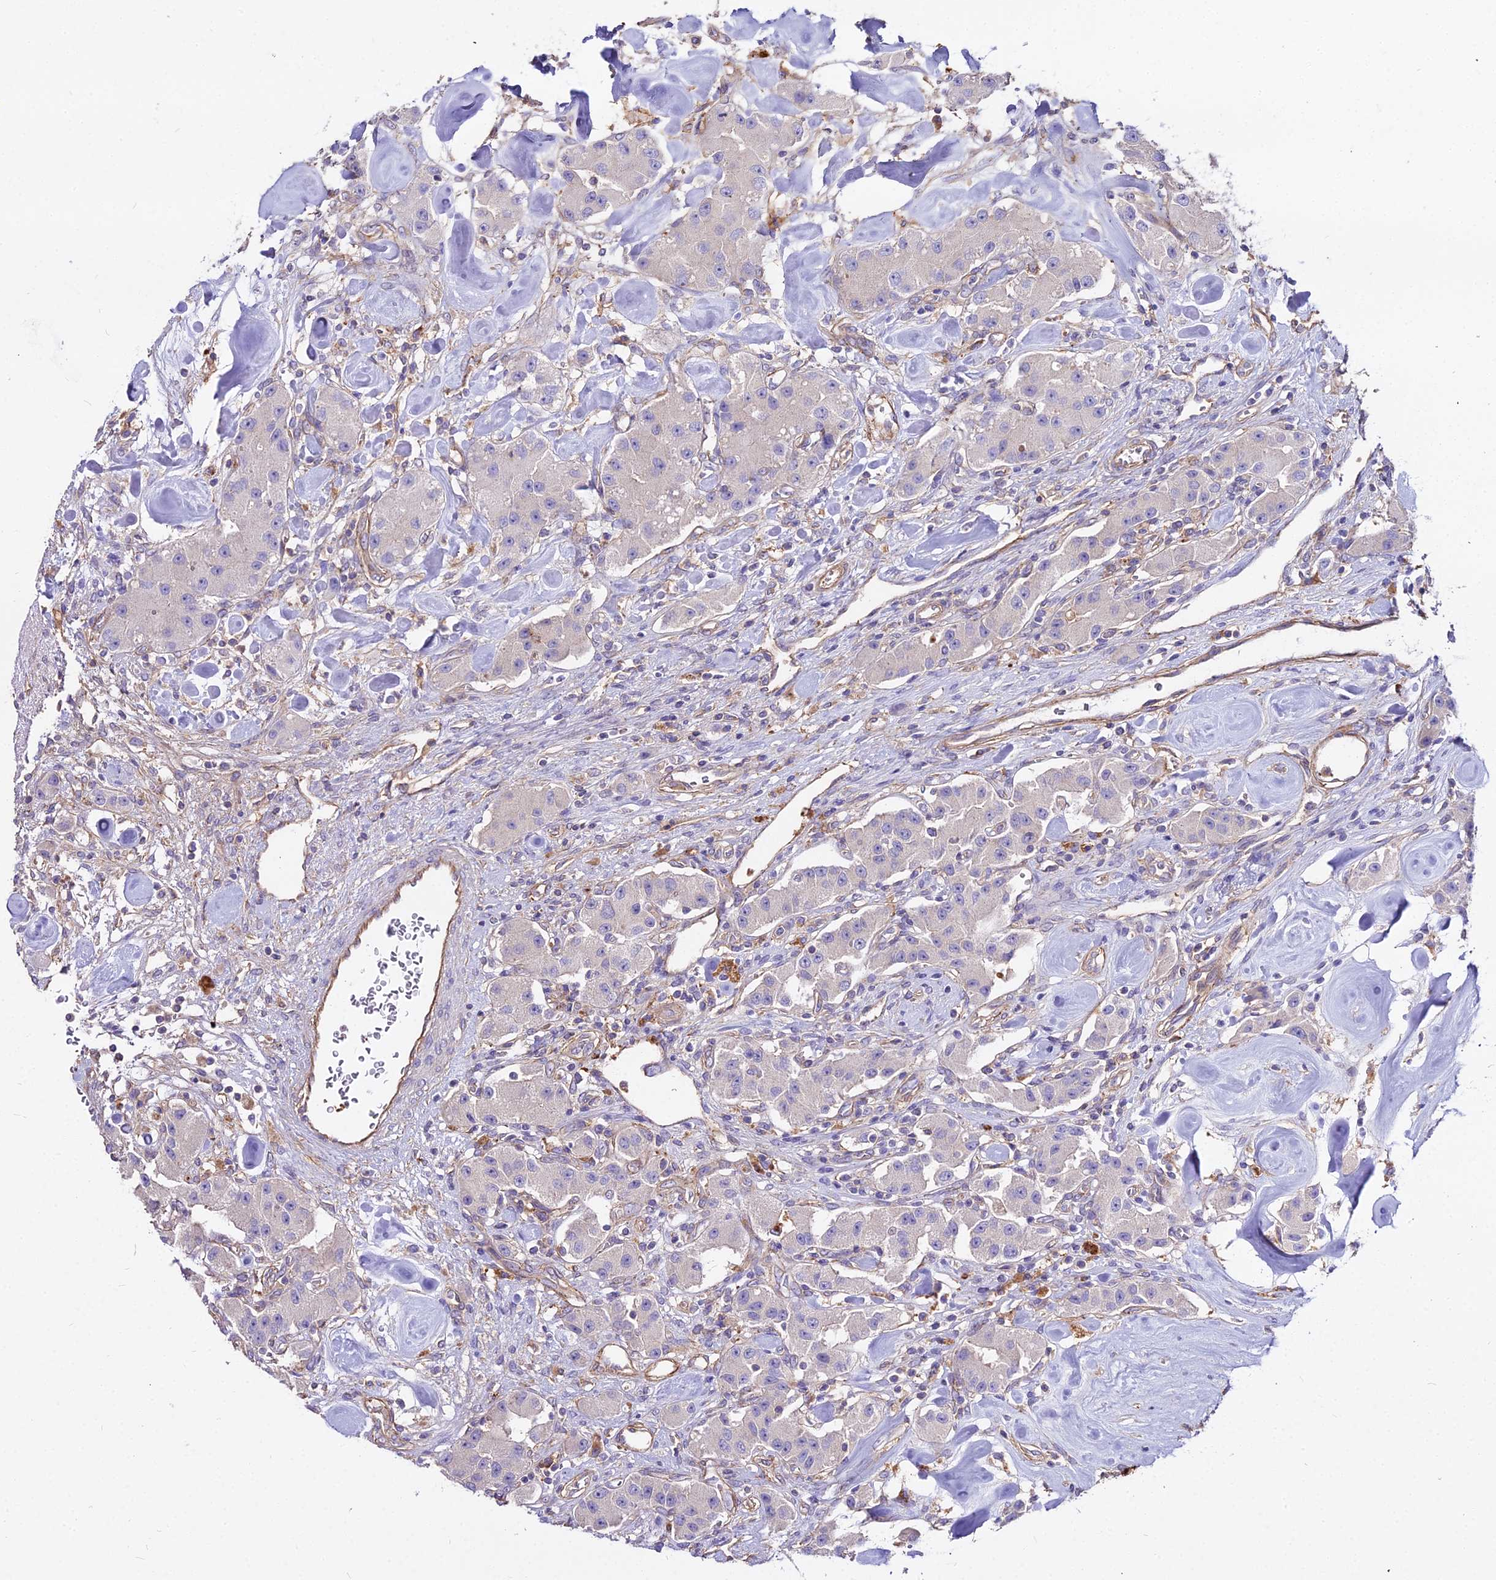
{"staining": {"intensity": "negative", "quantity": "none", "location": "none"}, "tissue": "carcinoid", "cell_type": "Tumor cells", "image_type": "cancer", "snomed": [{"axis": "morphology", "description": "Carcinoid, malignant, NOS"}, {"axis": "topography", "description": "Pancreas"}], "caption": "Histopathology image shows no protein positivity in tumor cells of malignant carcinoid tissue. The staining was performed using DAB to visualize the protein expression in brown, while the nuclei were stained in blue with hematoxylin (Magnification: 20x).", "gene": "GLYAT", "patient": {"sex": "male", "age": 41}}